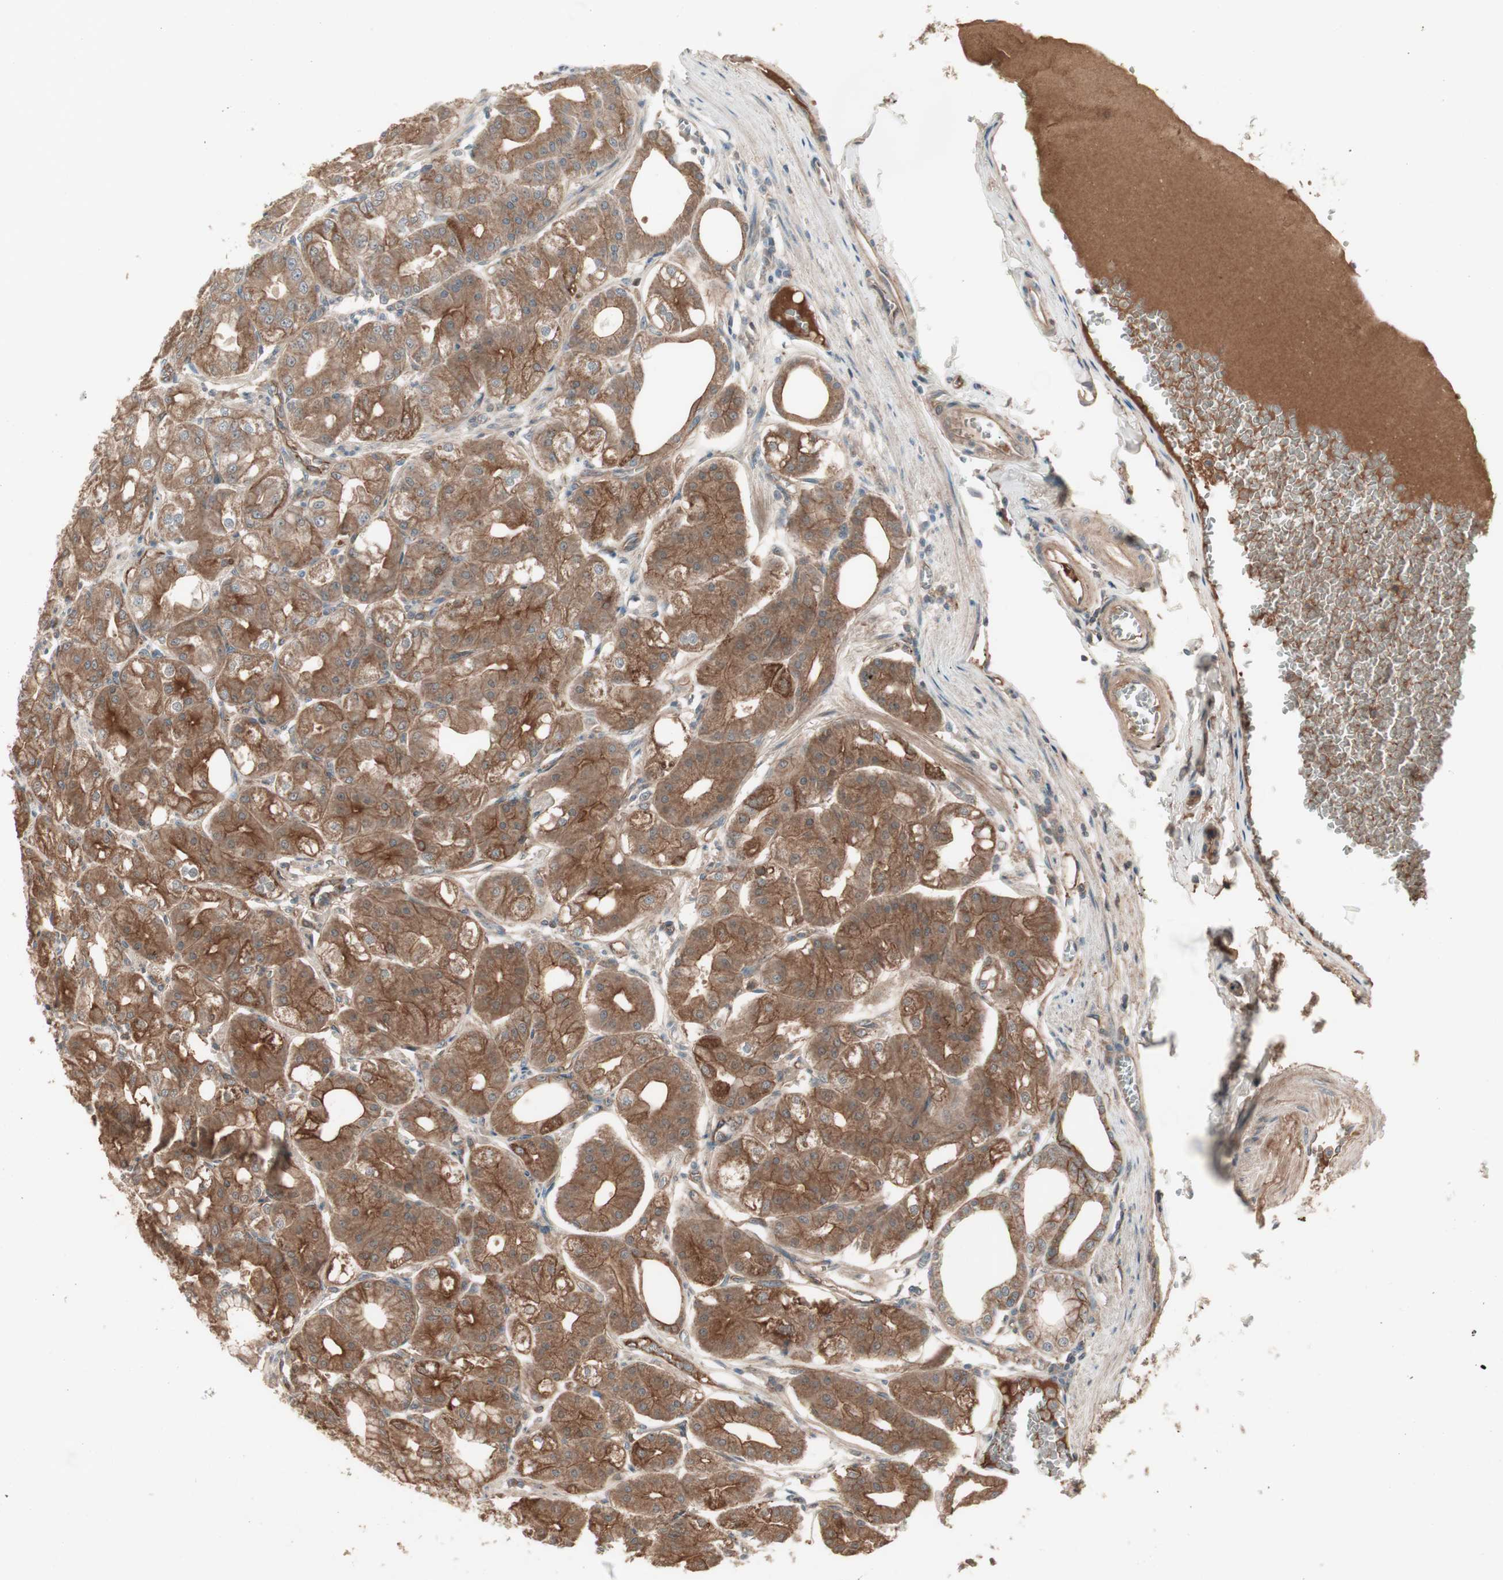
{"staining": {"intensity": "strong", "quantity": ">75%", "location": "cytoplasmic/membranous"}, "tissue": "stomach", "cell_type": "Glandular cells", "image_type": "normal", "snomed": [{"axis": "morphology", "description": "Normal tissue, NOS"}, {"axis": "topography", "description": "Stomach, lower"}], "caption": "Protein expression analysis of normal human stomach reveals strong cytoplasmic/membranous positivity in about >75% of glandular cells.", "gene": "TFPI", "patient": {"sex": "male", "age": 71}}